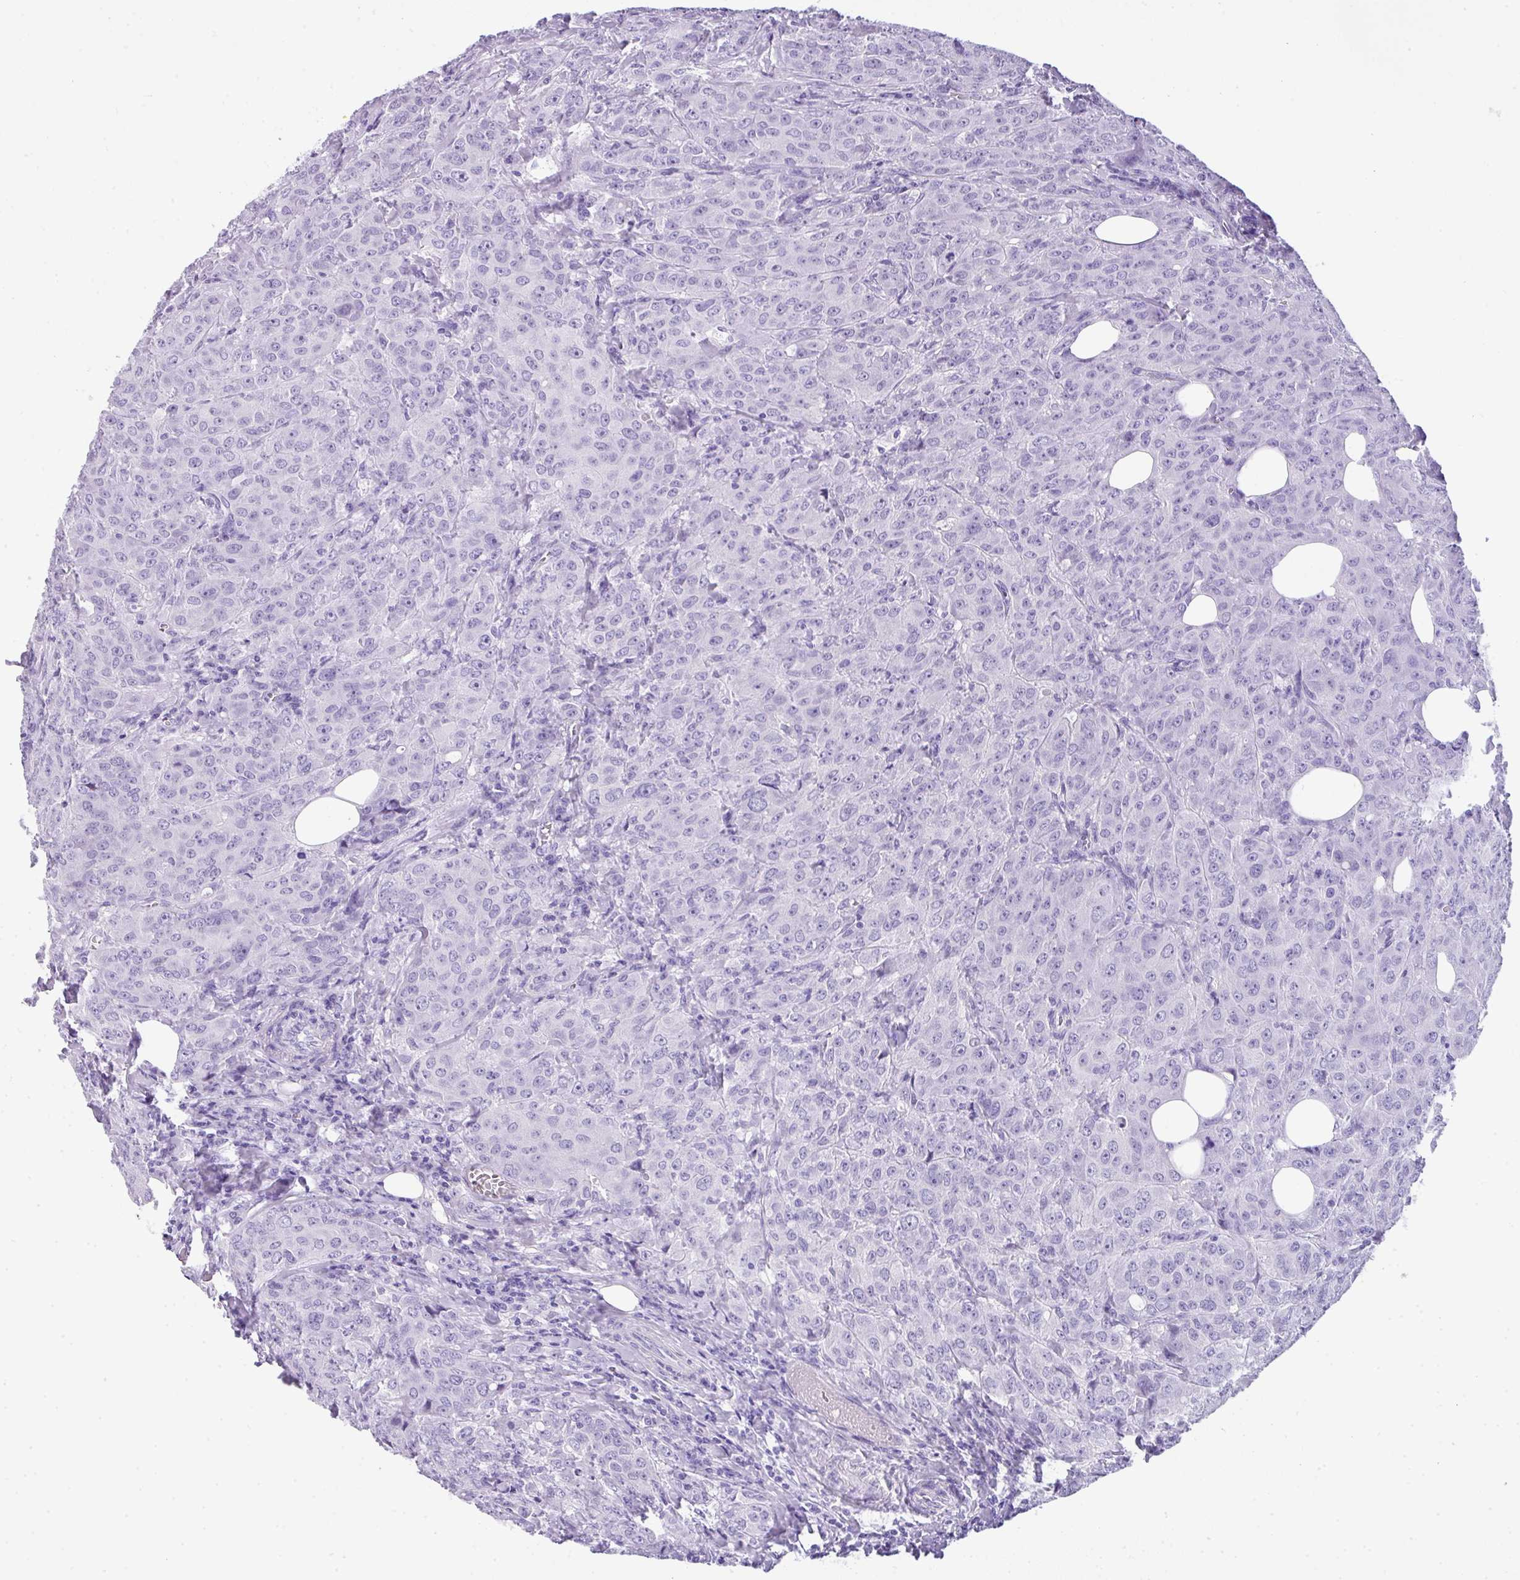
{"staining": {"intensity": "negative", "quantity": "none", "location": "none"}, "tissue": "breast cancer", "cell_type": "Tumor cells", "image_type": "cancer", "snomed": [{"axis": "morphology", "description": "Duct carcinoma"}, {"axis": "topography", "description": "Breast"}], "caption": "Immunohistochemical staining of human breast cancer (intraductal carcinoma) exhibits no significant staining in tumor cells. (DAB immunohistochemistry (IHC) visualized using brightfield microscopy, high magnification).", "gene": "MUC21", "patient": {"sex": "female", "age": 43}}